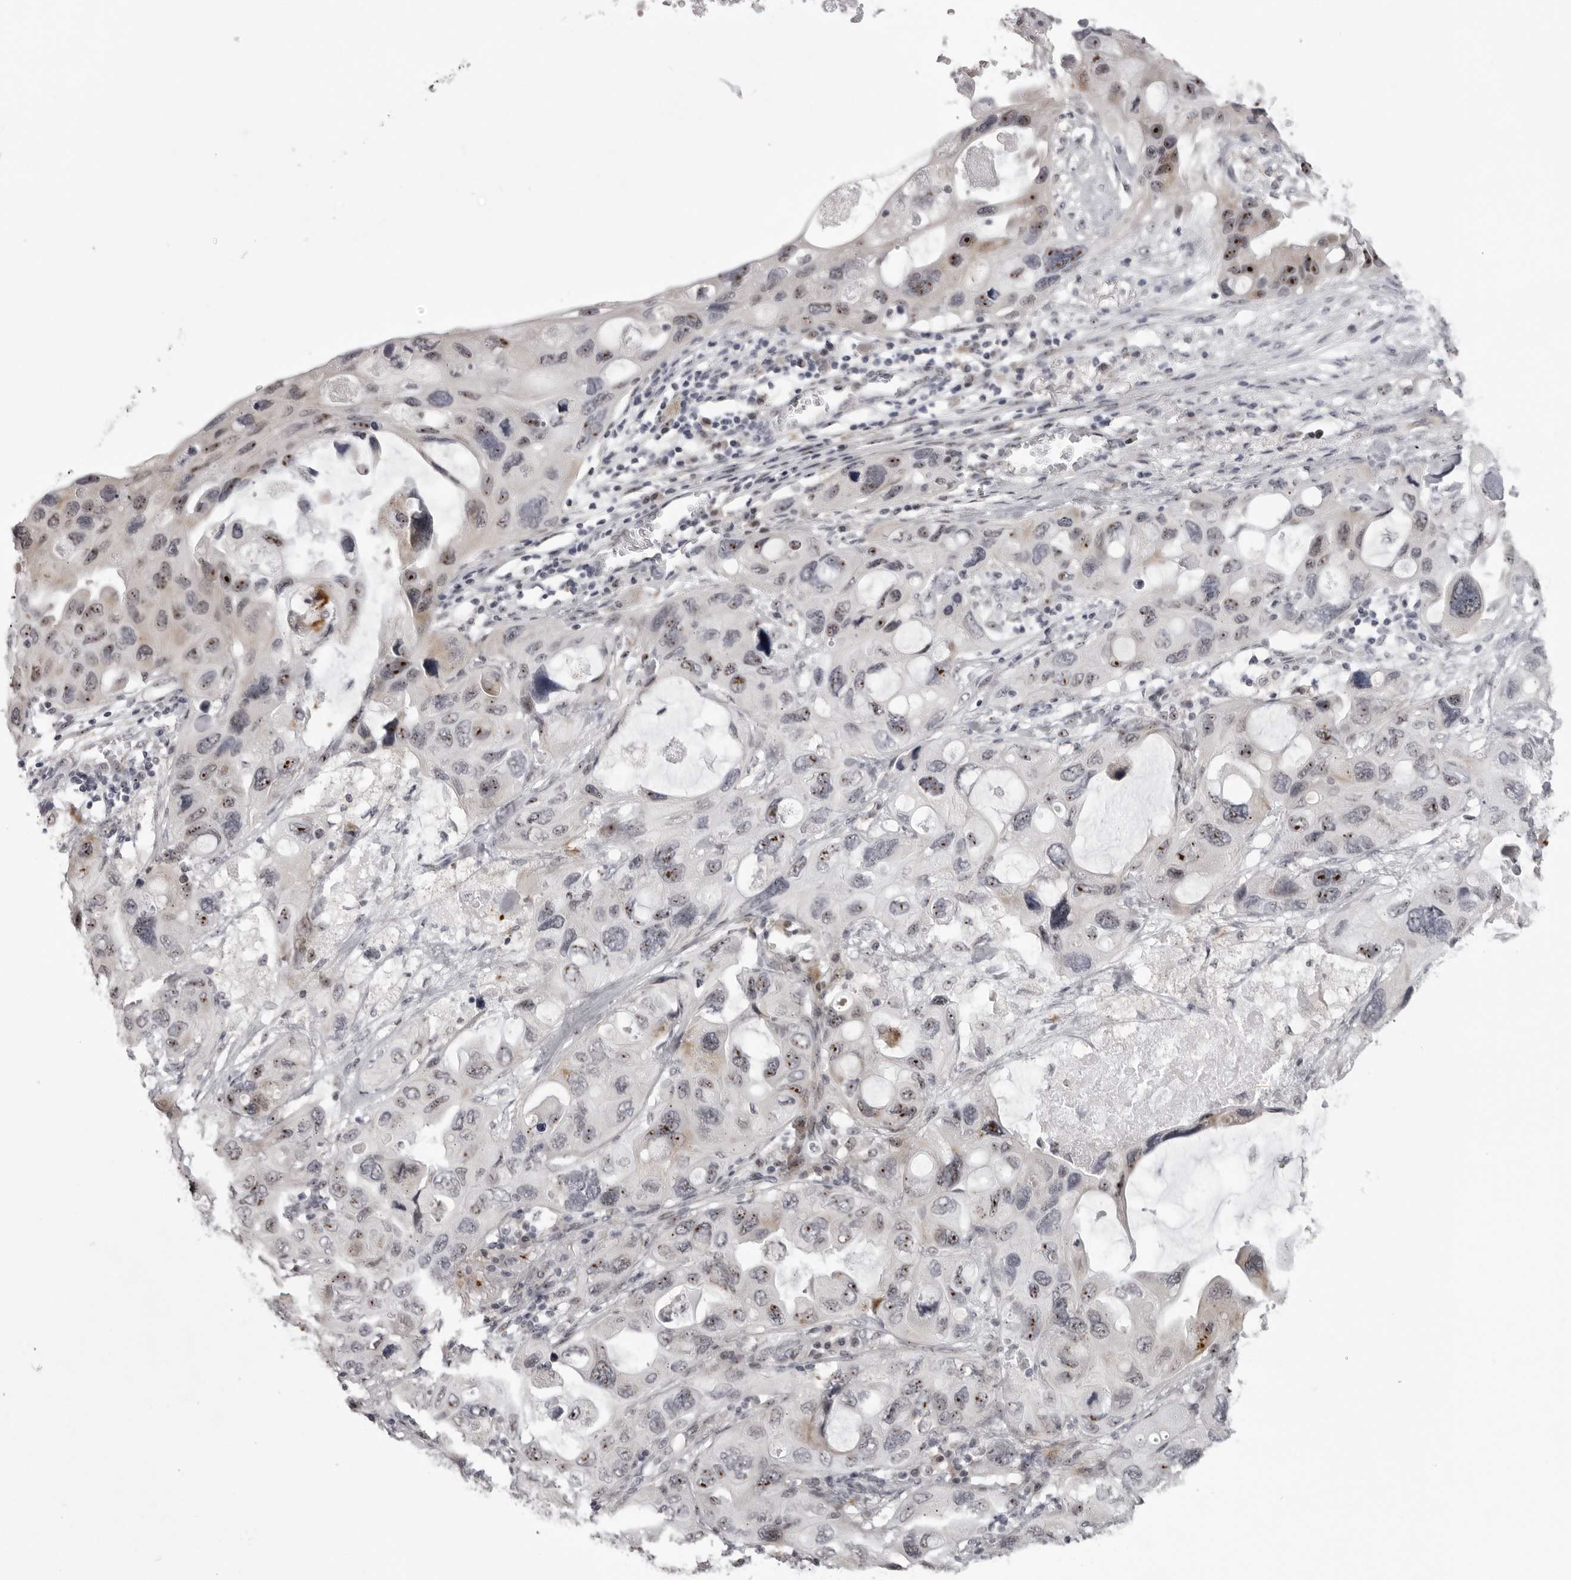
{"staining": {"intensity": "strong", "quantity": "25%-75%", "location": "nuclear"}, "tissue": "lung cancer", "cell_type": "Tumor cells", "image_type": "cancer", "snomed": [{"axis": "morphology", "description": "Squamous cell carcinoma, NOS"}, {"axis": "topography", "description": "Lung"}], "caption": "The micrograph demonstrates staining of lung cancer, revealing strong nuclear protein staining (brown color) within tumor cells.", "gene": "HELZ", "patient": {"sex": "female", "age": 73}}